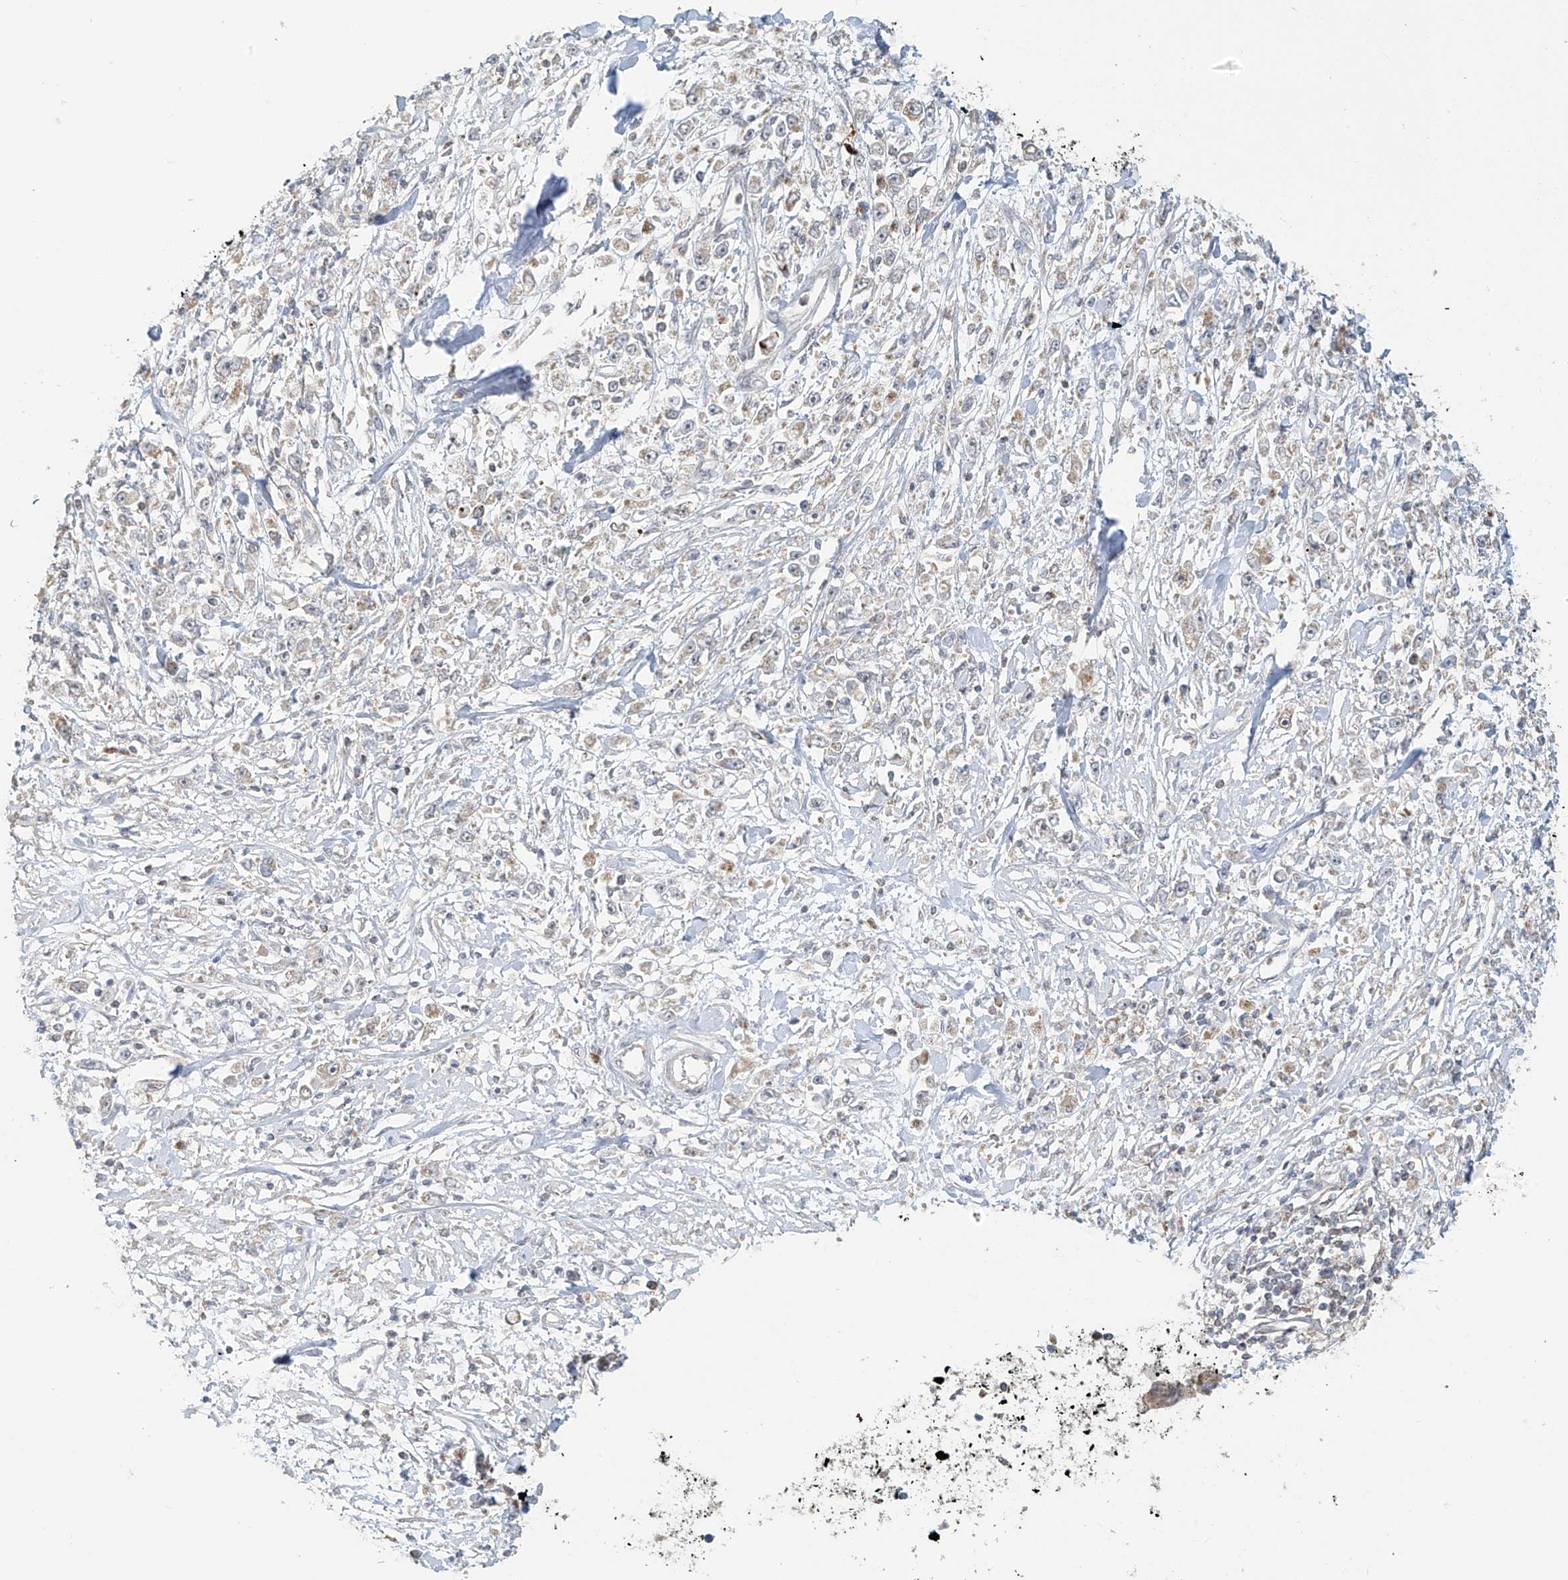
{"staining": {"intensity": "weak", "quantity": "<25%", "location": "cytoplasmic/membranous"}, "tissue": "stomach cancer", "cell_type": "Tumor cells", "image_type": "cancer", "snomed": [{"axis": "morphology", "description": "Adenocarcinoma, NOS"}, {"axis": "topography", "description": "Stomach"}], "caption": "Immunohistochemistry image of neoplastic tissue: stomach adenocarcinoma stained with DAB exhibits no significant protein positivity in tumor cells. The staining was performed using DAB to visualize the protein expression in brown, while the nuclei were stained in blue with hematoxylin (Magnification: 20x).", "gene": "HDDC2", "patient": {"sex": "female", "age": 59}}